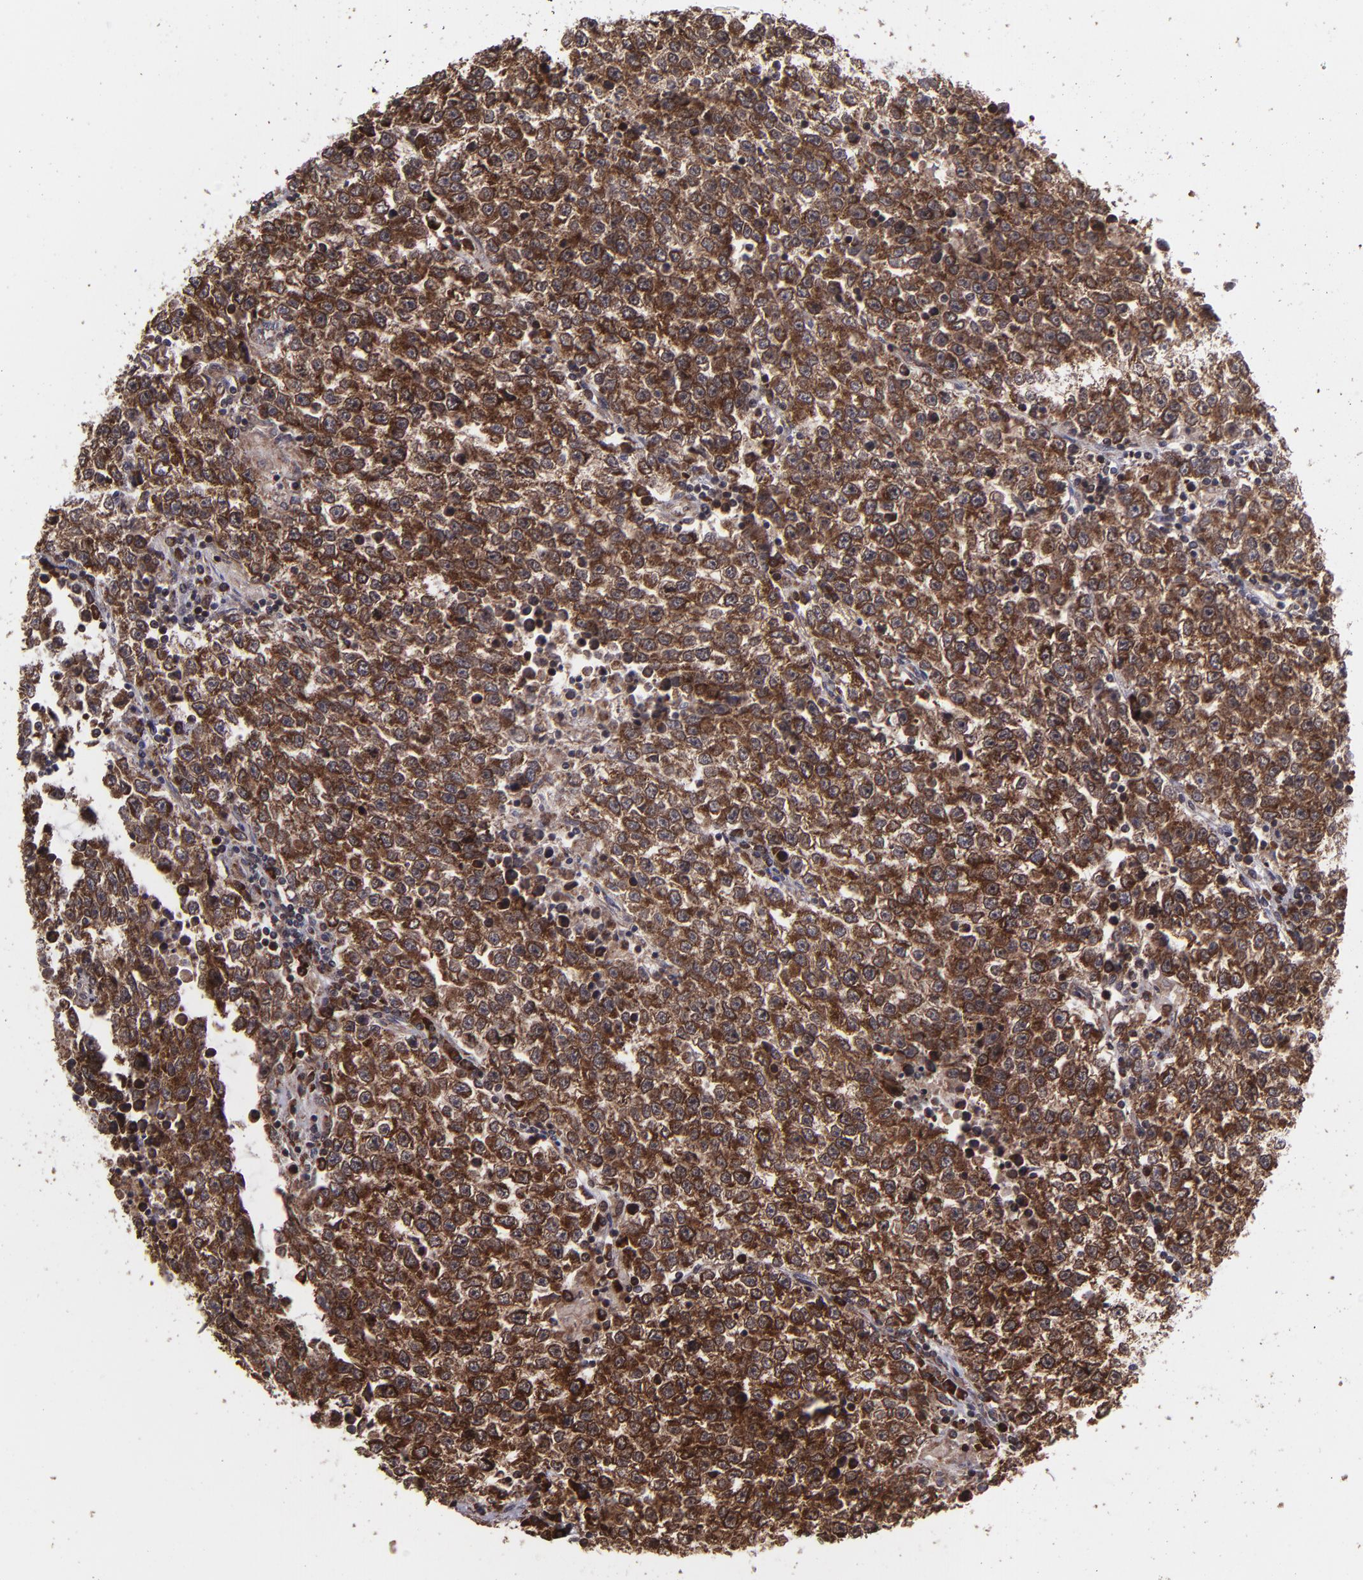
{"staining": {"intensity": "strong", "quantity": ">75%", "location": "cytoplasmic/membranous,nuclear"}, "tissue": "testis cancer", "cell_type": "Tumor cells", "image_type": "cancer", "snomed": [{"axis": "morphology", "description": "Seminoma, NOS"}, {"axis": "topography", "description": "Testis"}], "caption": "Tumor cells display strong cytoplasmic/membranous and nuclear positivity in about >75% of cells in testis seminoma. The staining was performed using DAB, with brown indicating positive protein expression. Nuclei are stained blue with hematoxylin.", "gene": "EIF4ENIF1", "patient": {"sex": "male", "age": 36}}